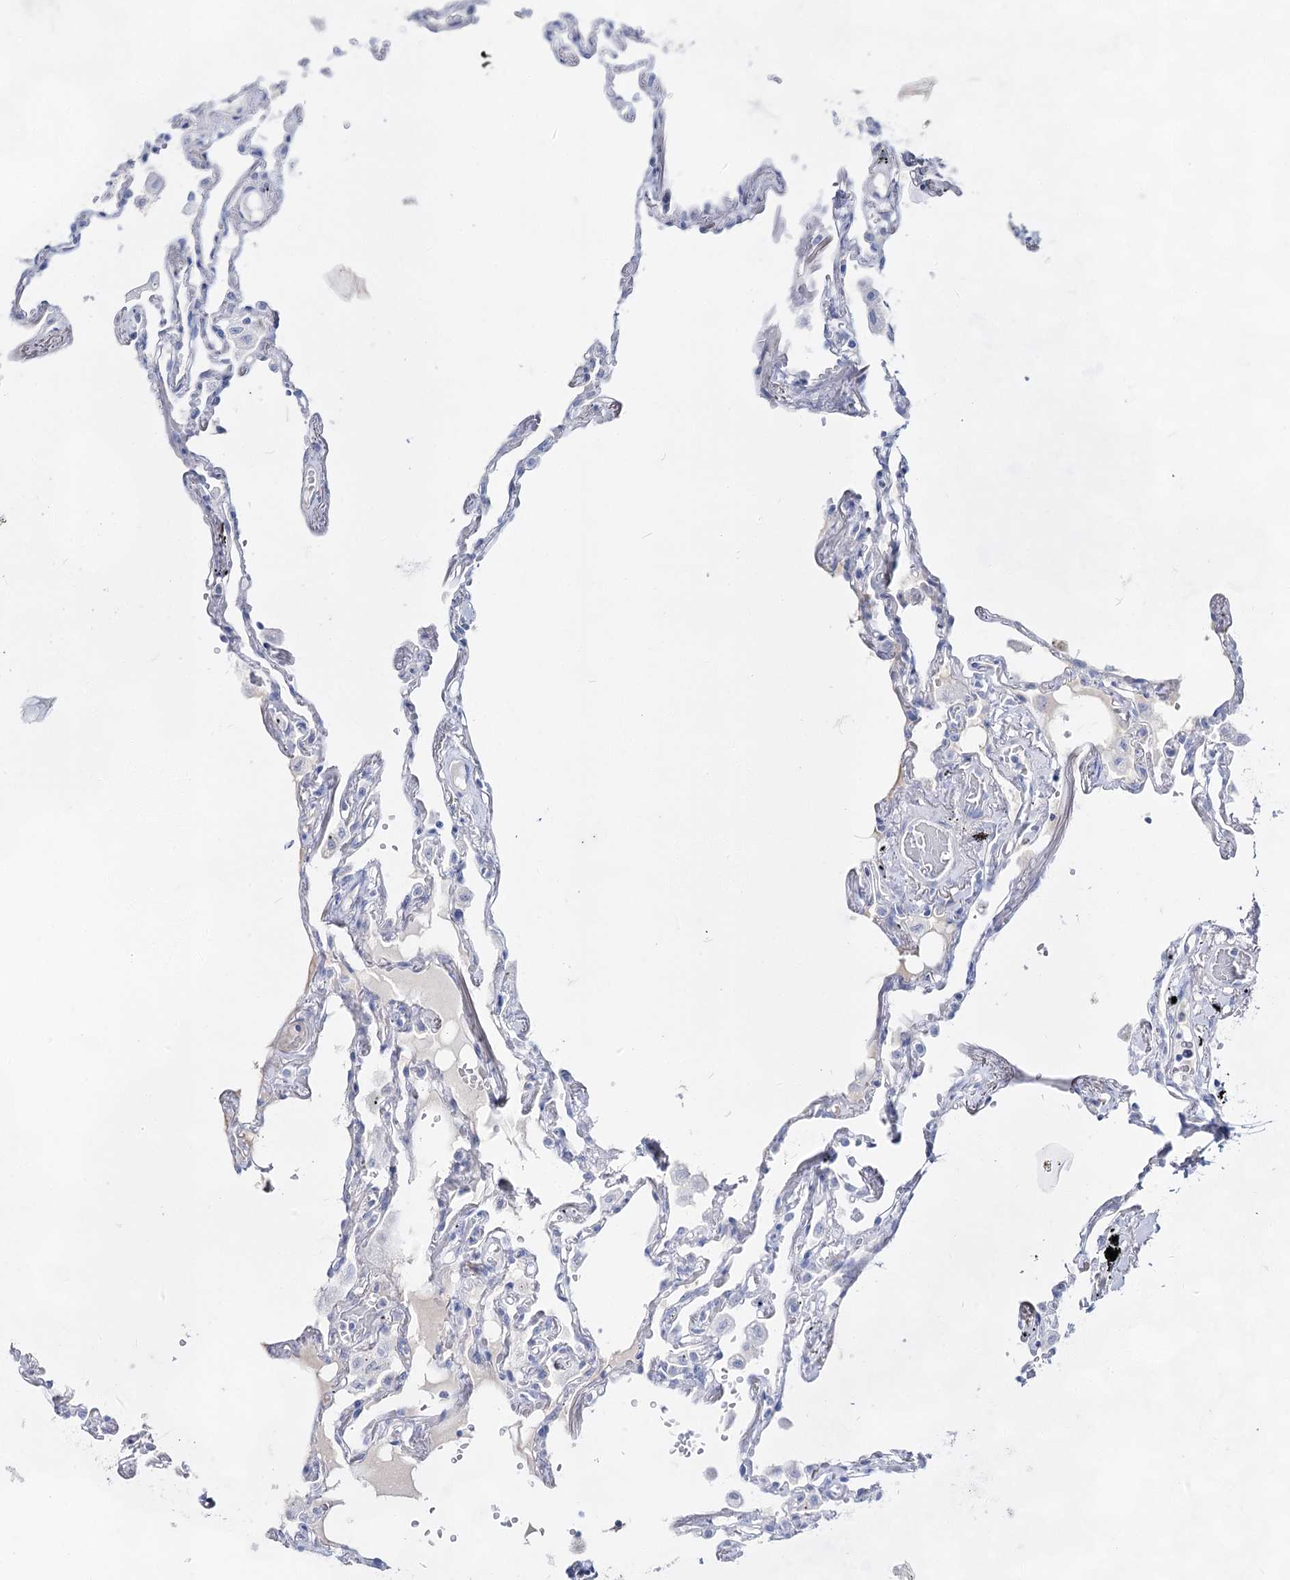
{"staining": {"intensity": "negative", "quantity": "none", "location": "none"}, "tissue": "lung", "cell_type": "Alveolar cells", "image_type": "normal", "snomed": [{"axis": "morphology", "description": "Normal tissue, NOS"}, {"axis": "topography", "description": "Lung"}], "caption": "Immunohistochemistry (IHC) of benign human lung reveals no positivity in alveolar cells.", "gene": "ACRV1", "patient": {"sex": "female", "age": 67}}